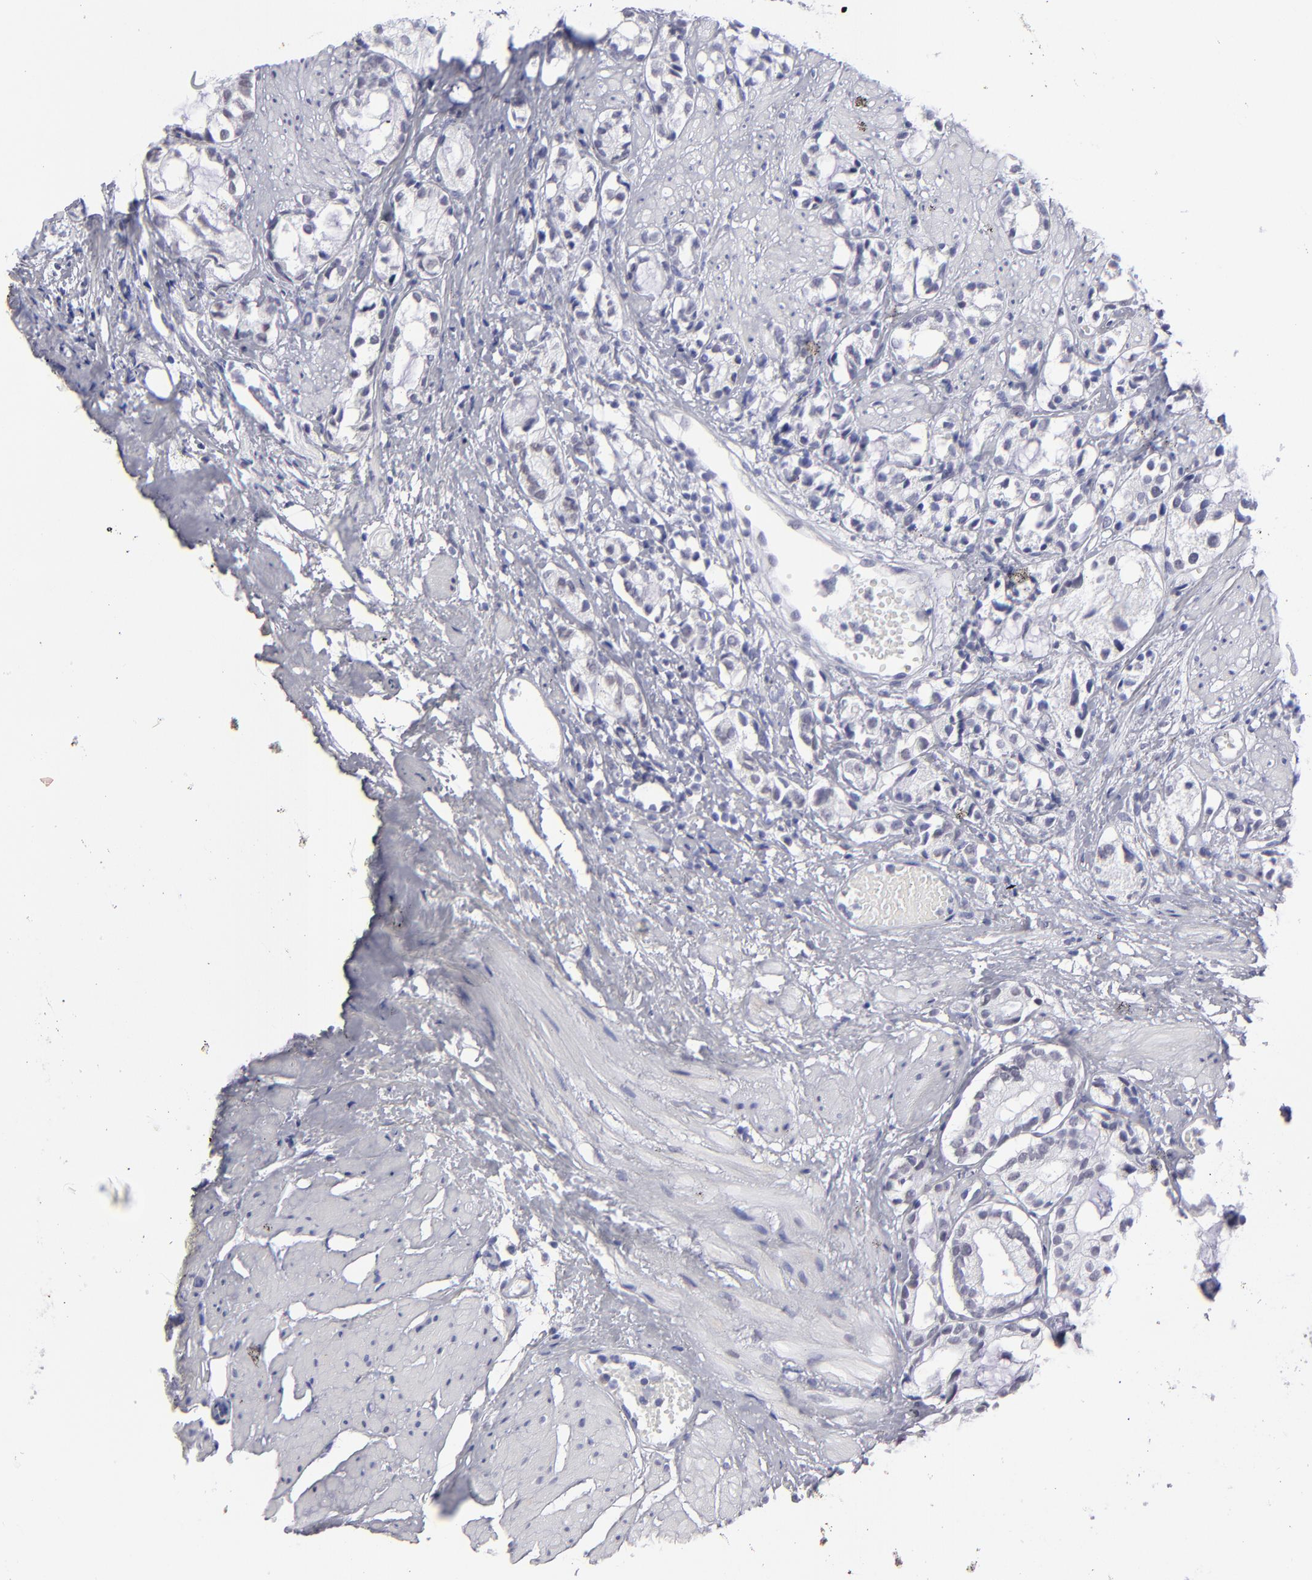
{"staining": {"intensity": "negative", "quantity": "none", "location": "none"}, "tissue": "prostate cancer", "cell_type": "Tumor cells", "image_type": "cancer", "snomed": [{"axis": "morphology", "description": "Adenocarcinoma, High grade"}, {"axis": "topography", "description": "Prostate"}], "caption": "IHC photomicrograph of neoplastic tissue: human prostate cancer stained with DAB (3,3'-diaminobenzidine) shows no significant protein expression in tumor cells.", "gene": "ALDOB", "patient": {"sex": "male", "age": 85}}